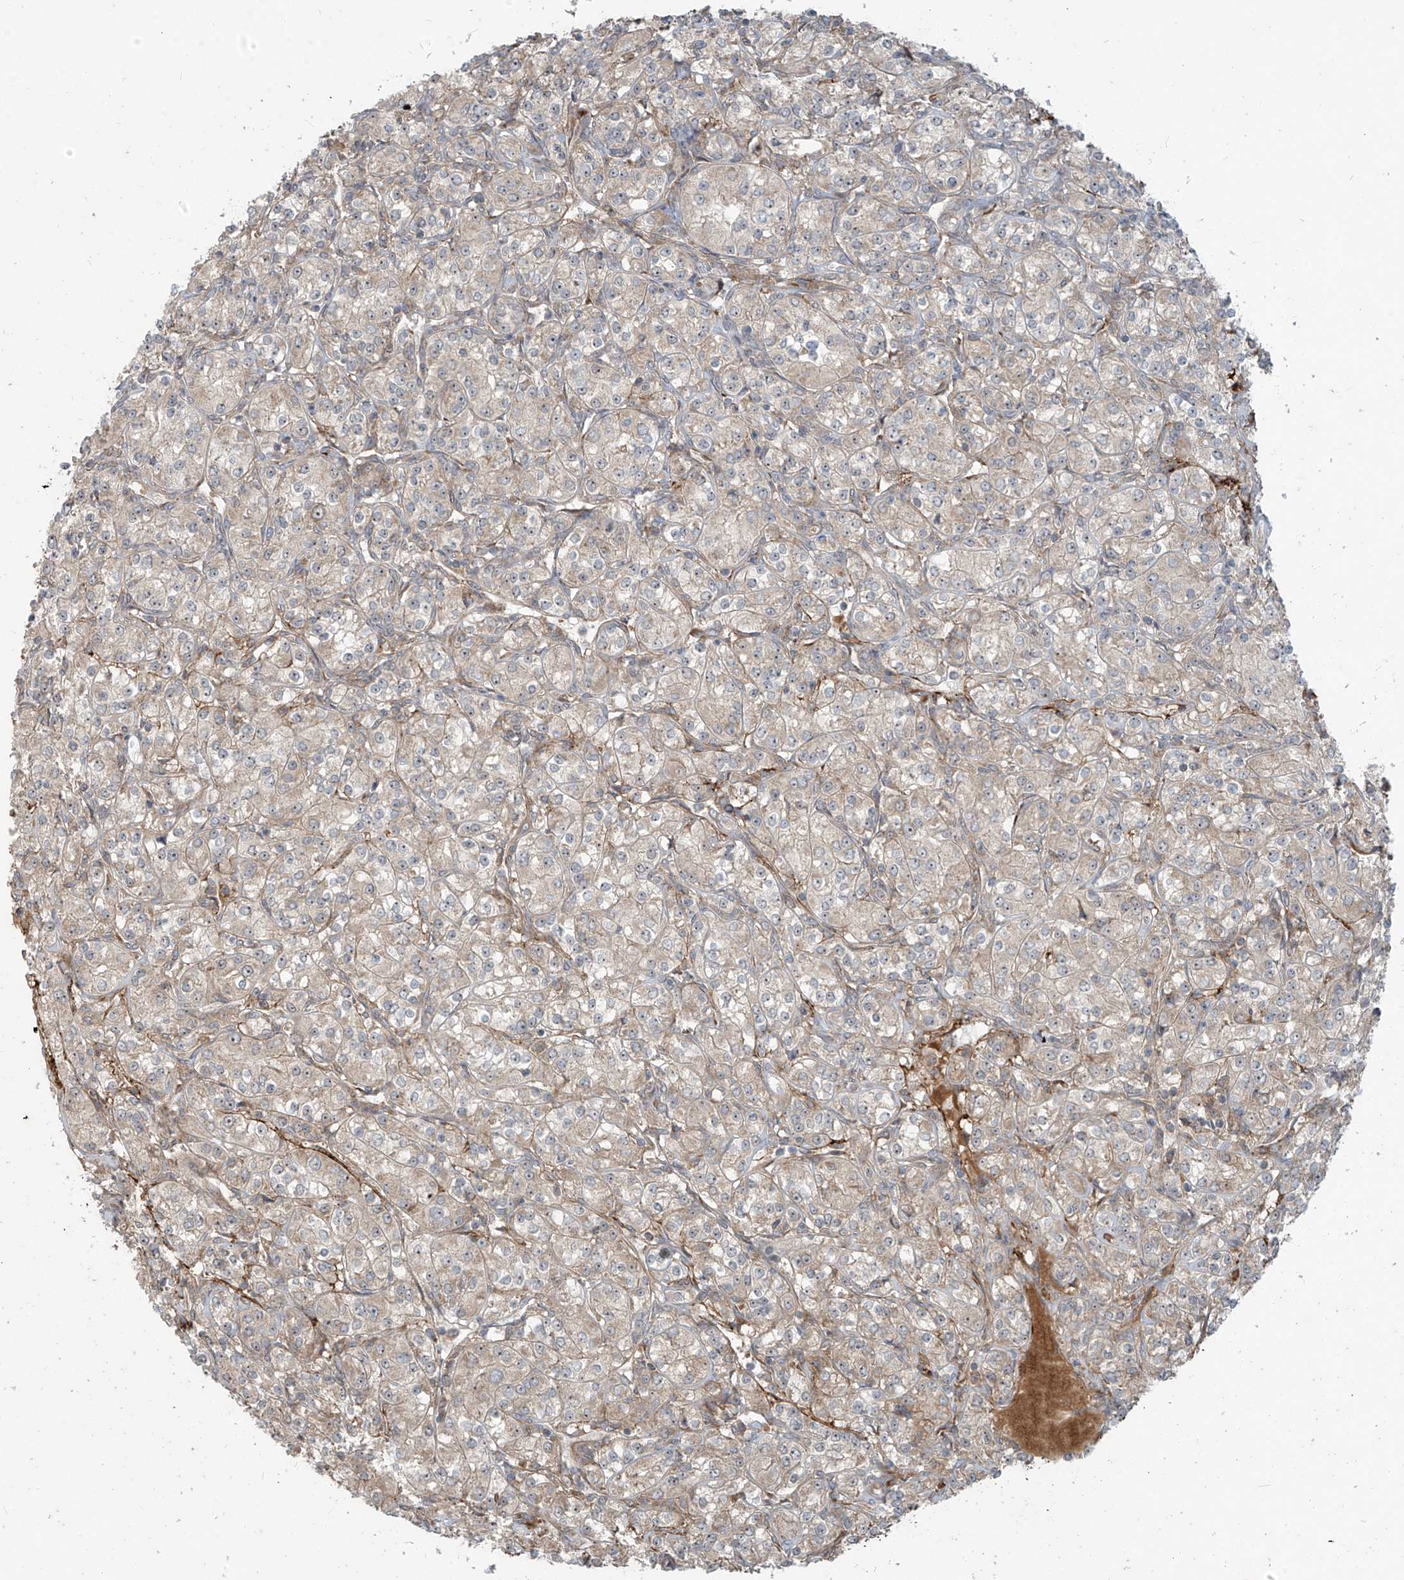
{"staining": {"intensity": "weak", "quantity": "25%-75%", "location": "cytoplasmic/membranous"}, "tissue": "renal cancer", "cell_type": "Tumor cells", "image_type": "cancer", "snomed": [{"axis": "morphology", "description": "Adenocarcinoma, NOS"}, {"axis": "topography", "description": "Kidney"}], "caption": "The histopathology image exhibits a brown stain indicating the presence of a protein in the cytoplasmic/membranous of tumor cells in renal cancer.", "gene": "KATNIP", "patient": {"sex": "male", "age": 77}}